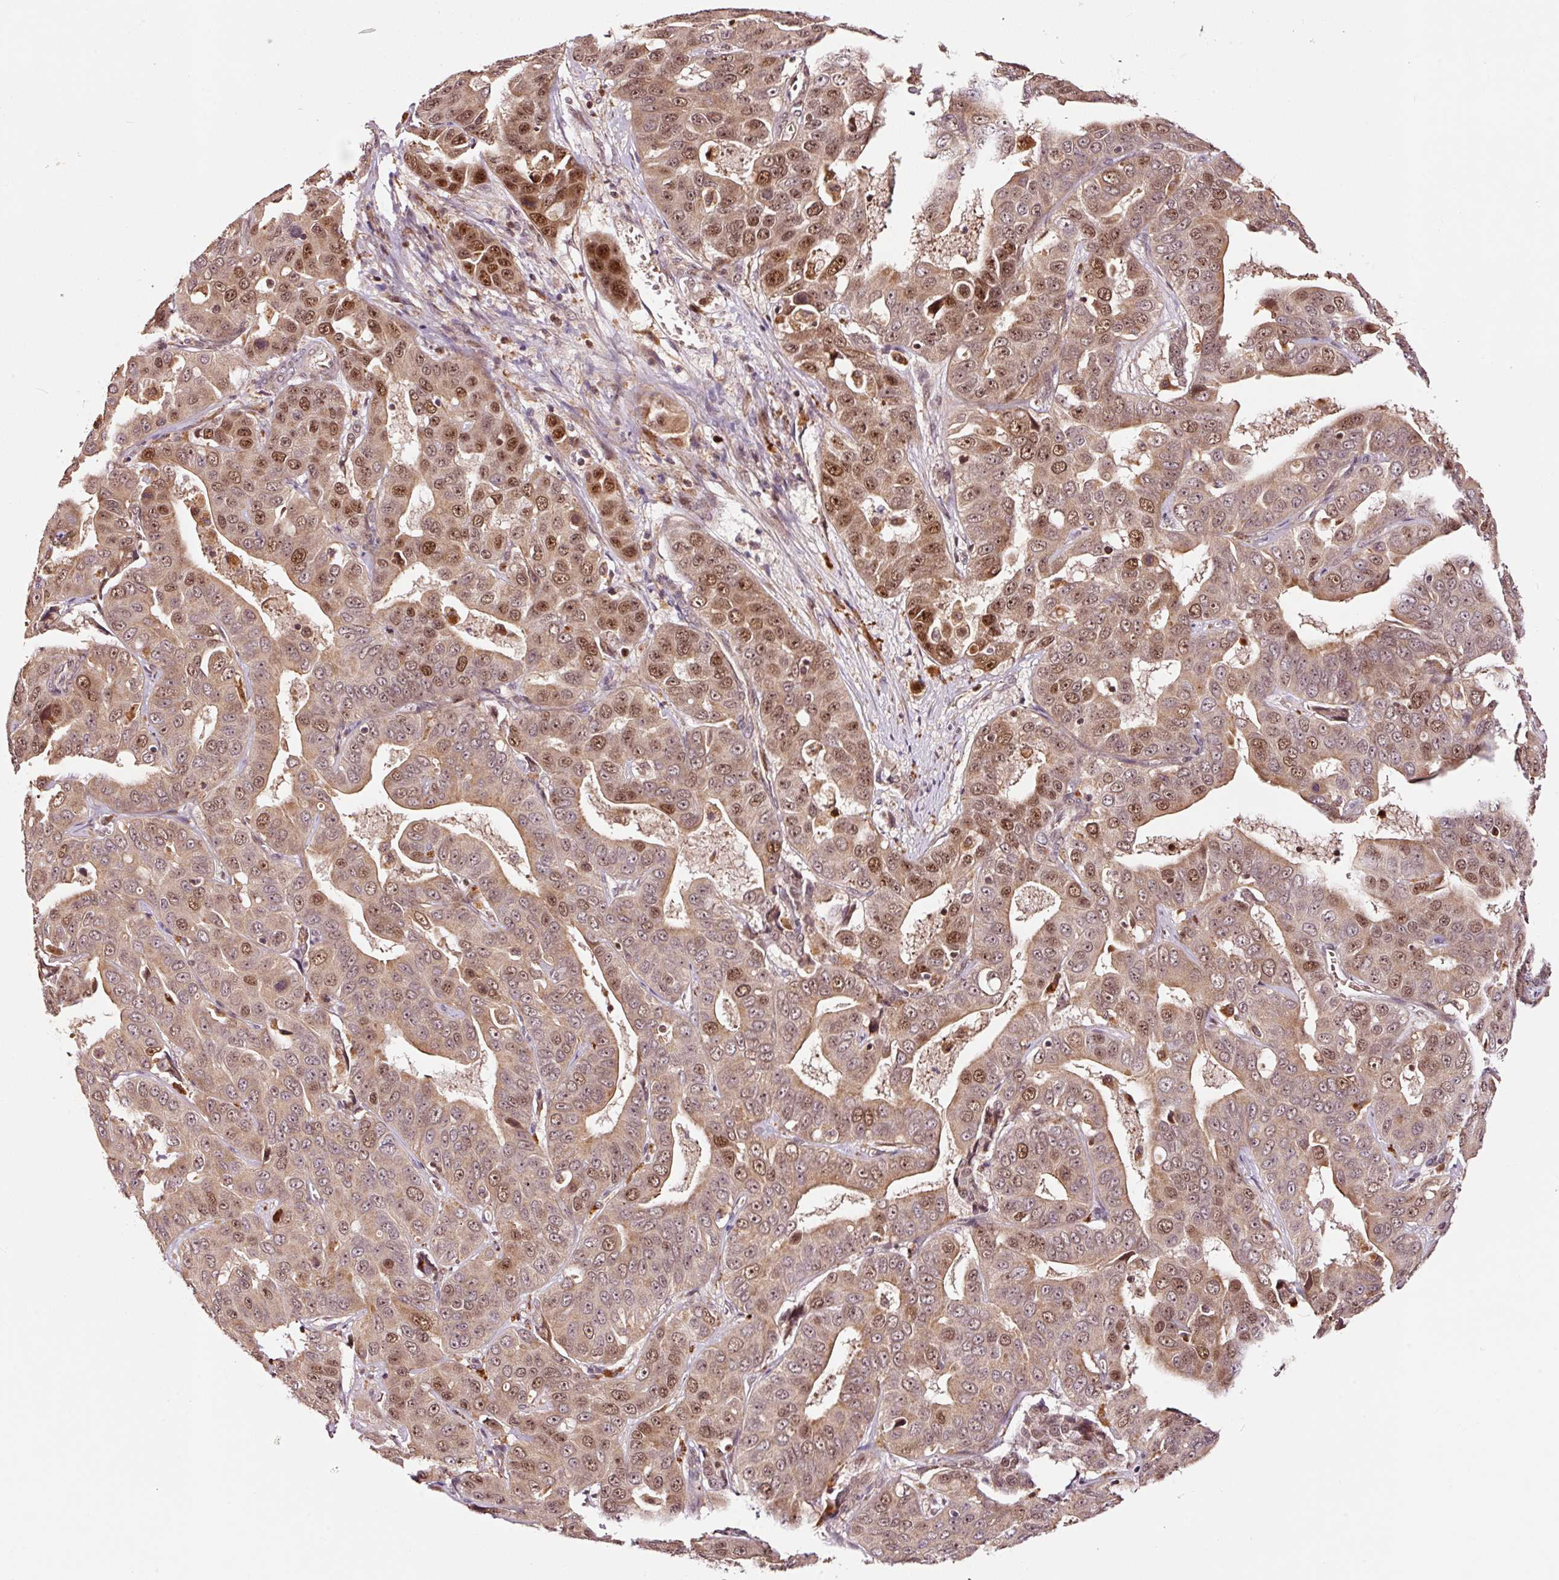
{"staining": {"intensity": "moderate", "quantity": ">75%", "location": "cytoplasmic/membranous,nuclear"}, "tissue": "liver cancer", "cell_type": "Tumor cells", "image_type": "cancer", "snomed": [{"axis": "morphology", "description": "Cholangiocarcinoma"}, {"axis": "topography", "description": "Liver"}], "caption": "About >75% of tumor cells in liver cancer display moderate cytoplasmic/membranous and nuclear protein positivity as visualized by brown immunohistochemical staining.", "gene": "RFC4", "patient": {"sex": "female", "age": 52}}